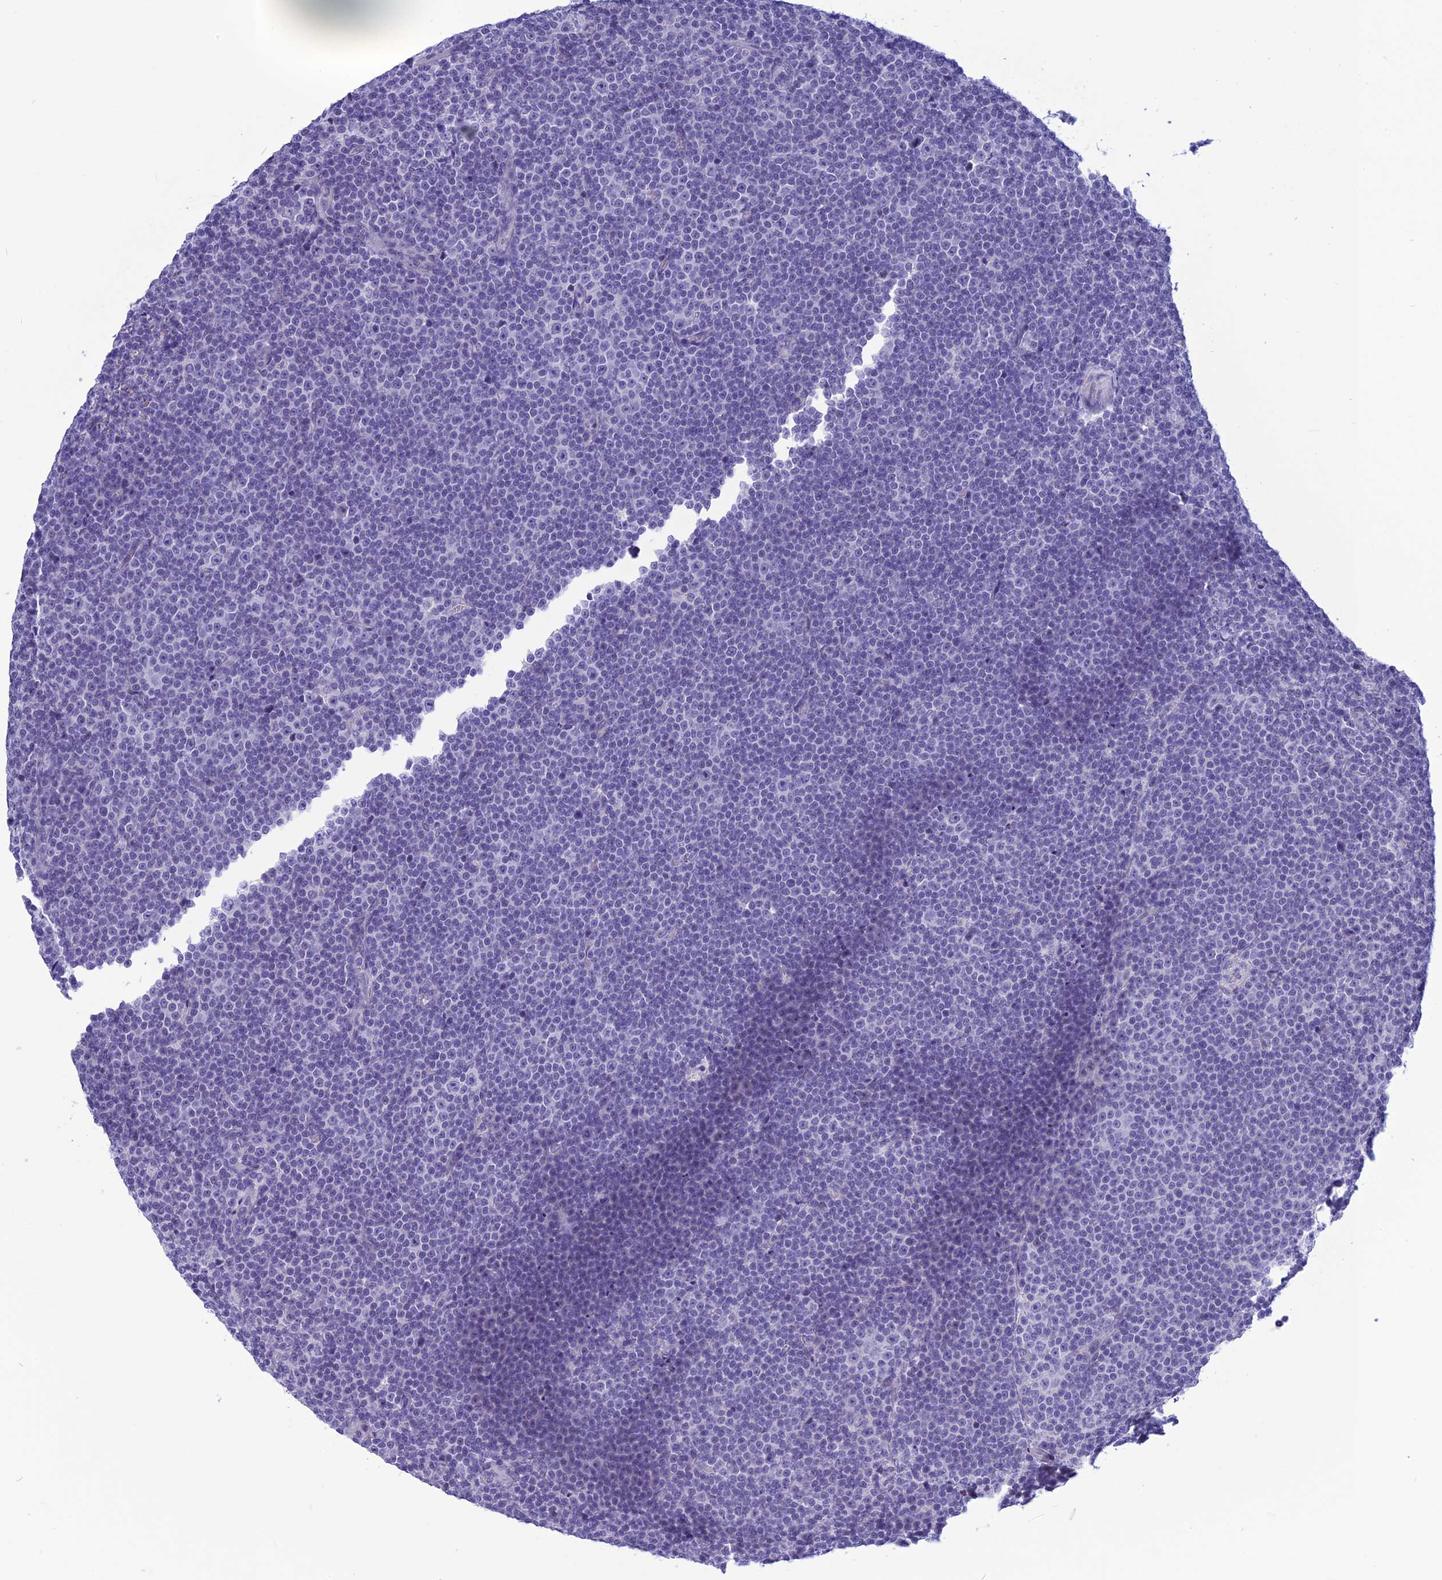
{"staining": {"intensity": "negative", "quantity": "none", "location": "none"}, "tissue": "lymphoma", "cell_type": "Tumor cells", "image_type": "cancer", "snomed": [{"axis": "morphology", "description": "Malignant lymphoma, non-Hodgkin's type, Low grade"}, {"axis": "topography", "description": "Lymph node"}], "caption": "An image of human lymphoma is negative for staining in tumor cells.", "gene": "BBS2", "patient": {"sex": "female", "age": 67}}